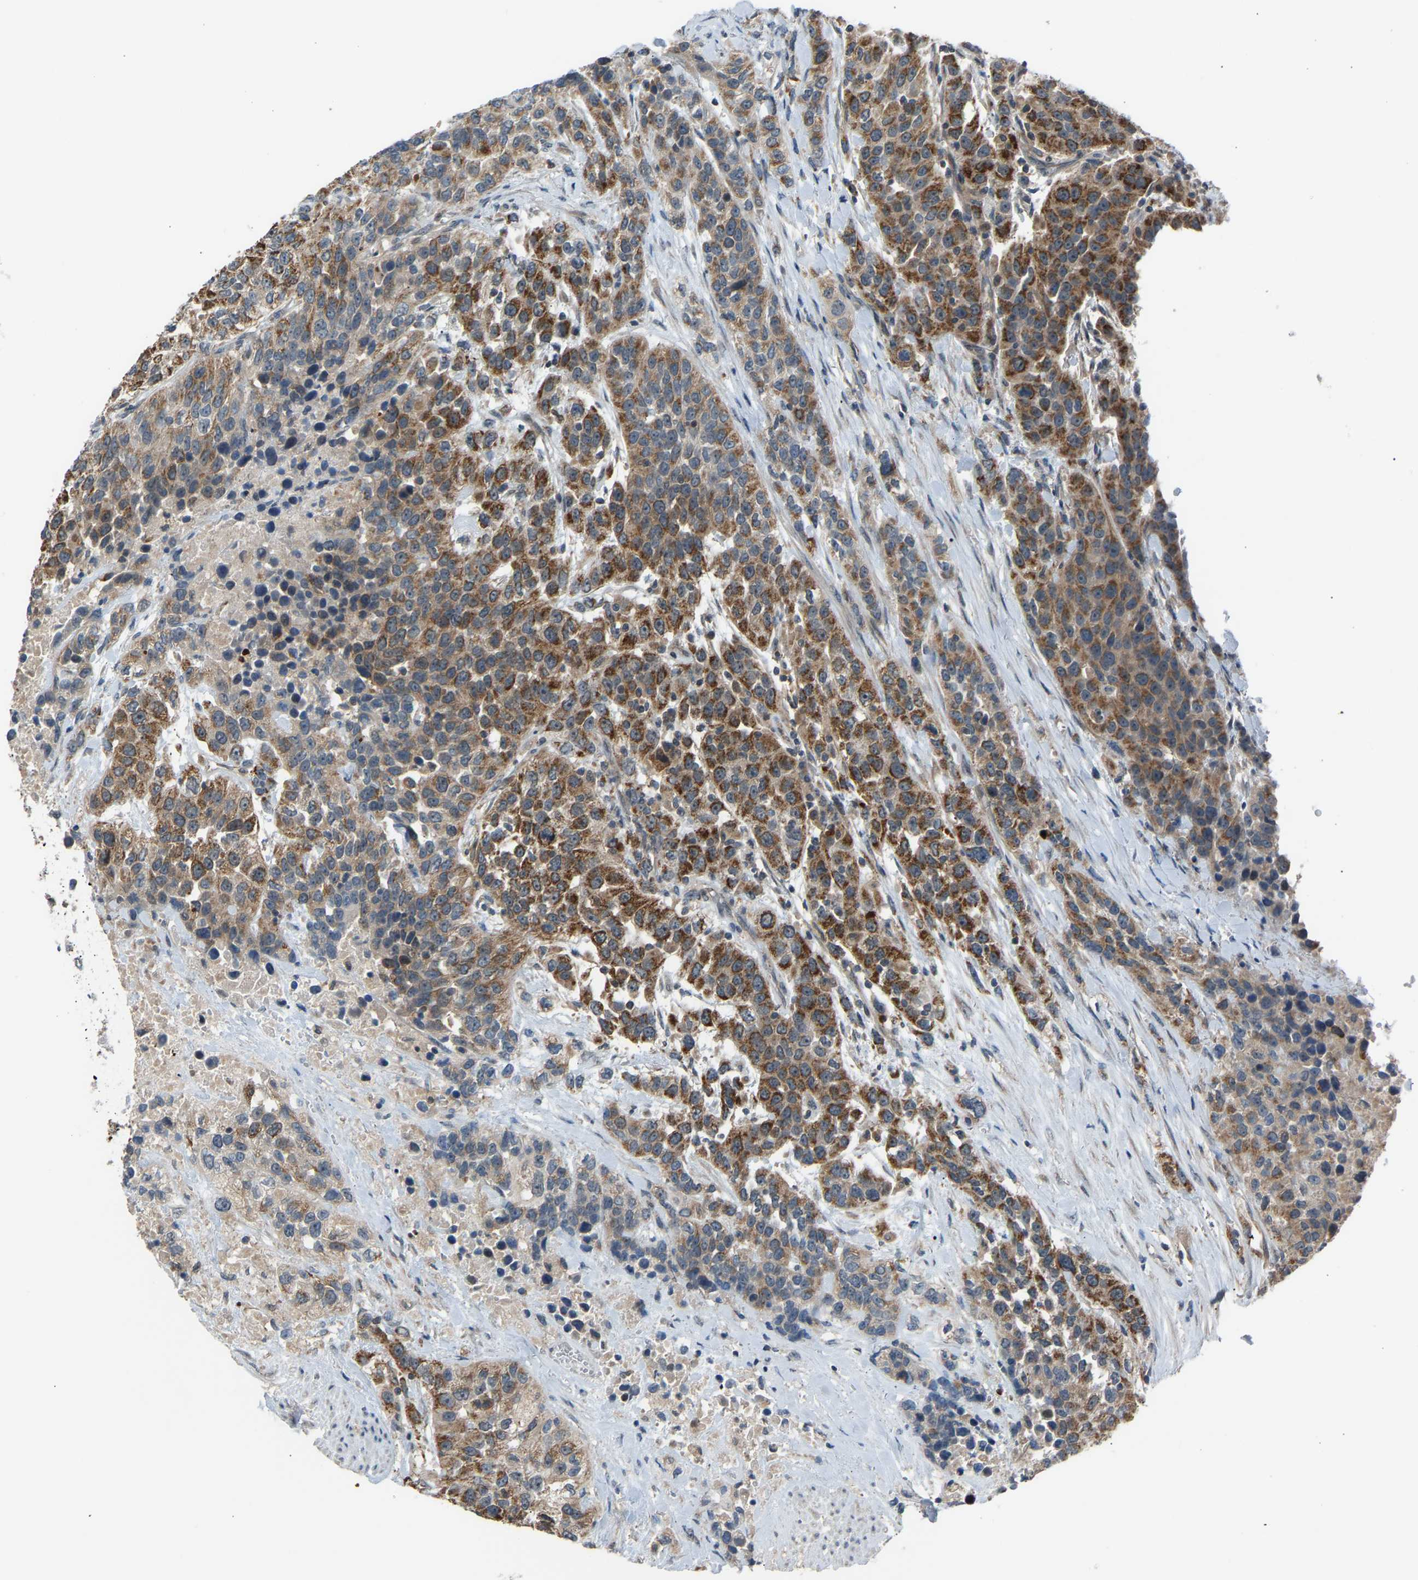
{"staining": {"intensity": "strong", "quantity": ">75%", "location": "cytoplasmic/membranous"}, "tissue": "urothelial cancer", "cell_type": "Tumor cells", "image_type": "cancer", "snomed": [{"axis": "morphology", "description": "Urothelial carcinoma, High grade"}, {"axis": "topography", "description": "Urinary bladder"}], "caption": "Protein expression analysis of urothelial carcinoma (high-grade) shows strong cytoplasmic/membranous positivity in approximately >75% of tumor cells.", "gene": "SLIRP", "patient": {"sex": "female", "age": 80}}